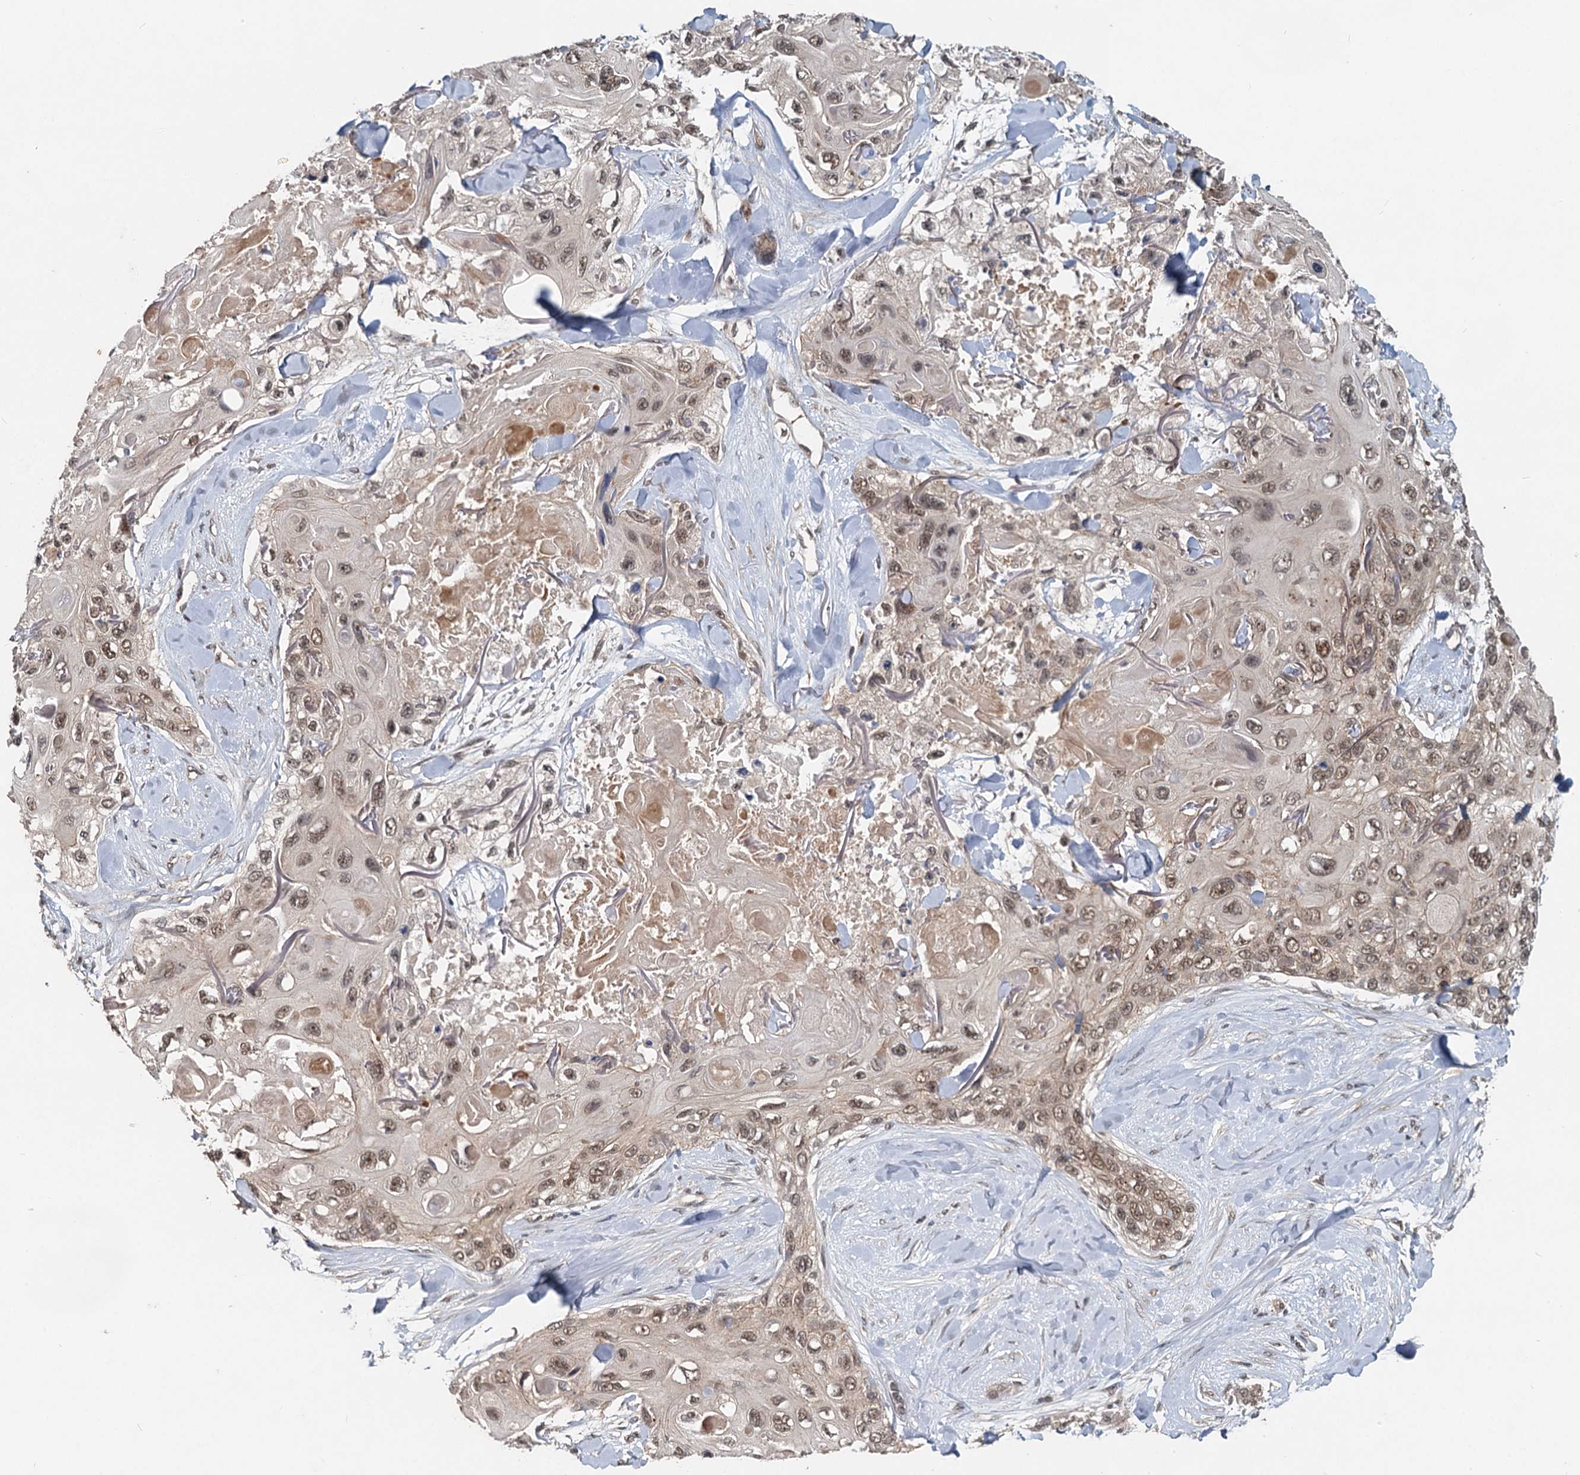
{"staining": {"intensity": "moderate", "quantity": ">75%", "location": "nuclear"}, "tissue": "skin cancer", "cell_type": "Tumor cells", "image_type": "cancer", "snomed": [{"axis": "morphology", "description": "Normal tissue, NOS"}, {"axis": "morphology", "description": "Squamous cell carcinoma, NOS"}, {"axis": "topography", "description": "Skin"}], "caption": "Skin squamous cell carcinoma tissue exhibits moderate nuclear positivity in approximately >75% of tumor cells", "gene": "RITA1", "patient": {"sex": "male", "age": 72}}